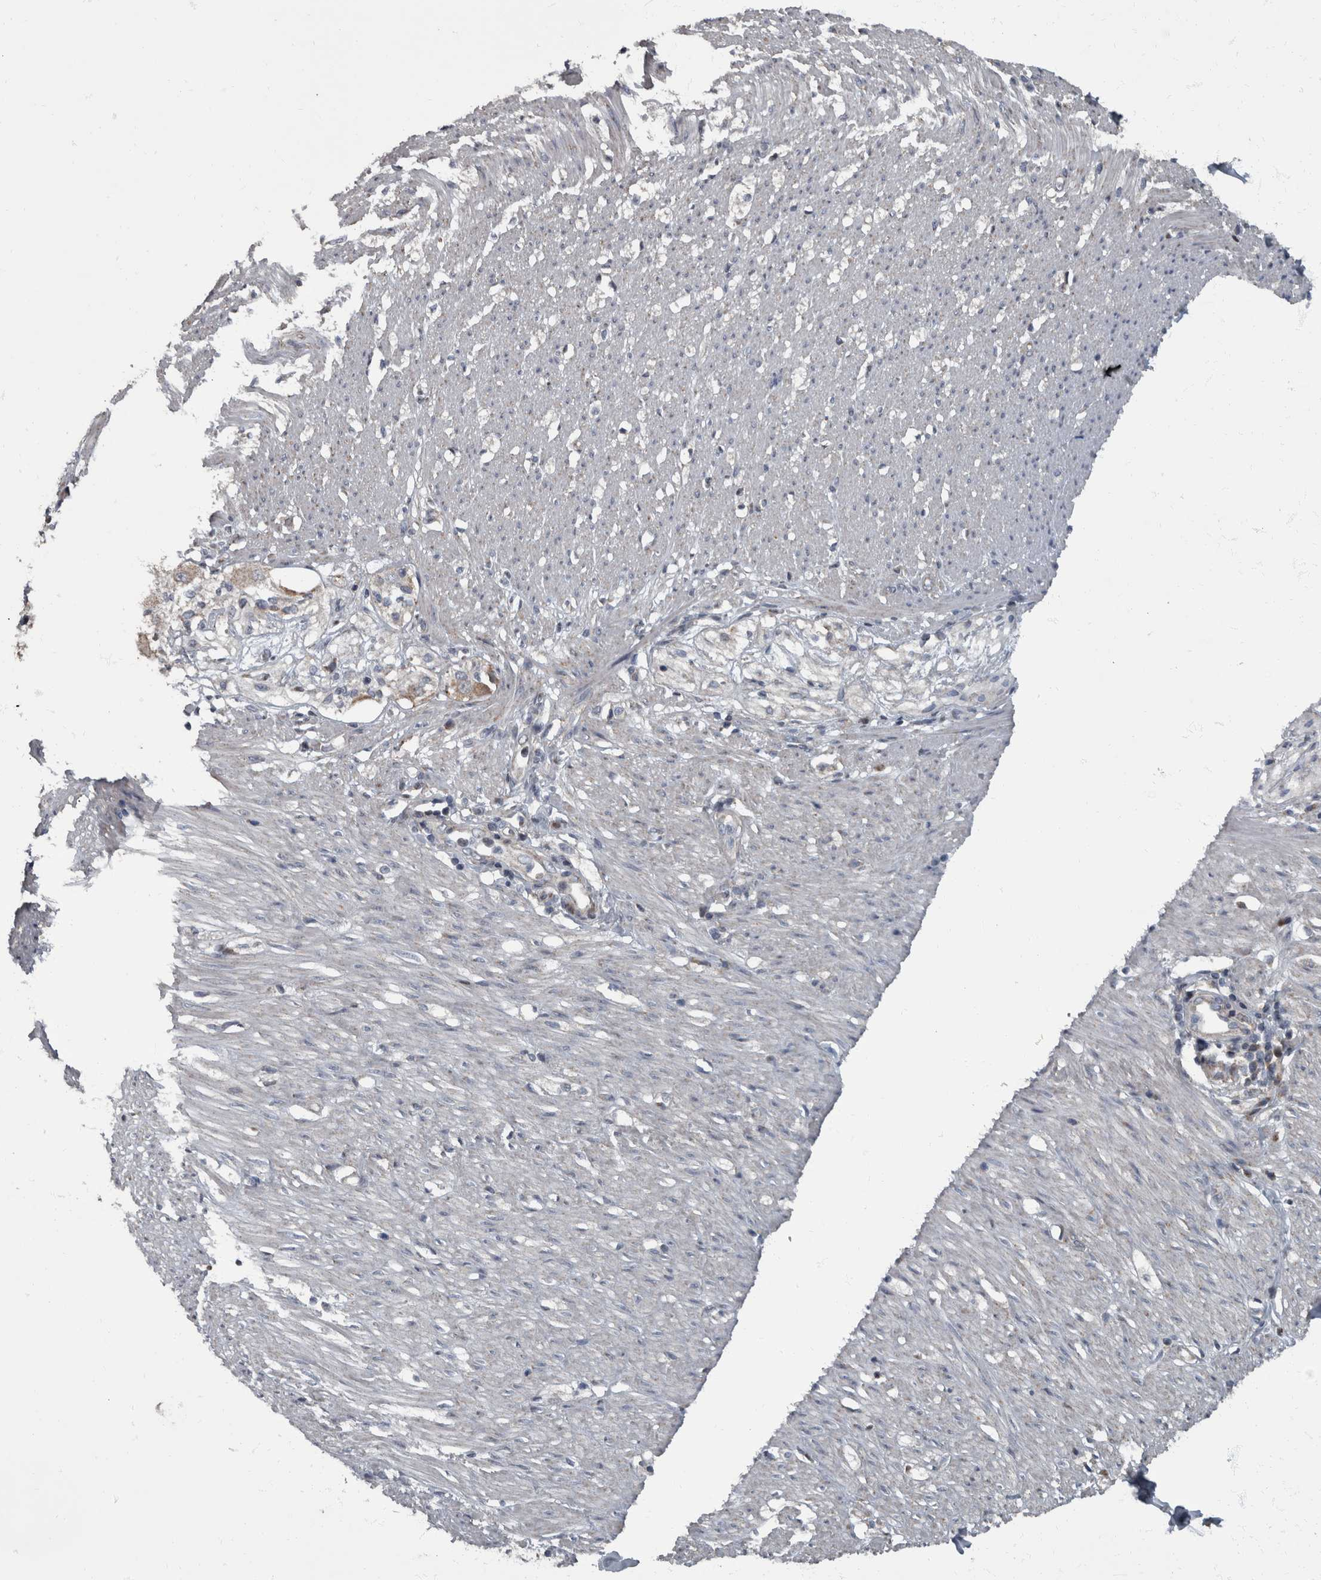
{"staining": {"intensity": "negative", "quantity": "none", "location": "none"}, "tissue": "smooth muscle", "cell_type": "Smooth muscle cells", "image_type": "normal", "snomed": [{"axis": "morphology", "description": "Normal tissue, NOS"}, {"axis": "morphology", "description": "Adenocarcinoma, NOS"}, {"axis": "topography", "description": "Colon"}, {"axis": "topography", "description": "Peripheral nerve tissue"}], "caption": "Micrograph shows no significant protein expression in smooth muscle cells of unremarkable smooth muscle.", "gene": "RABGGTB", "patient": {"sex": "male", "age": 14}}